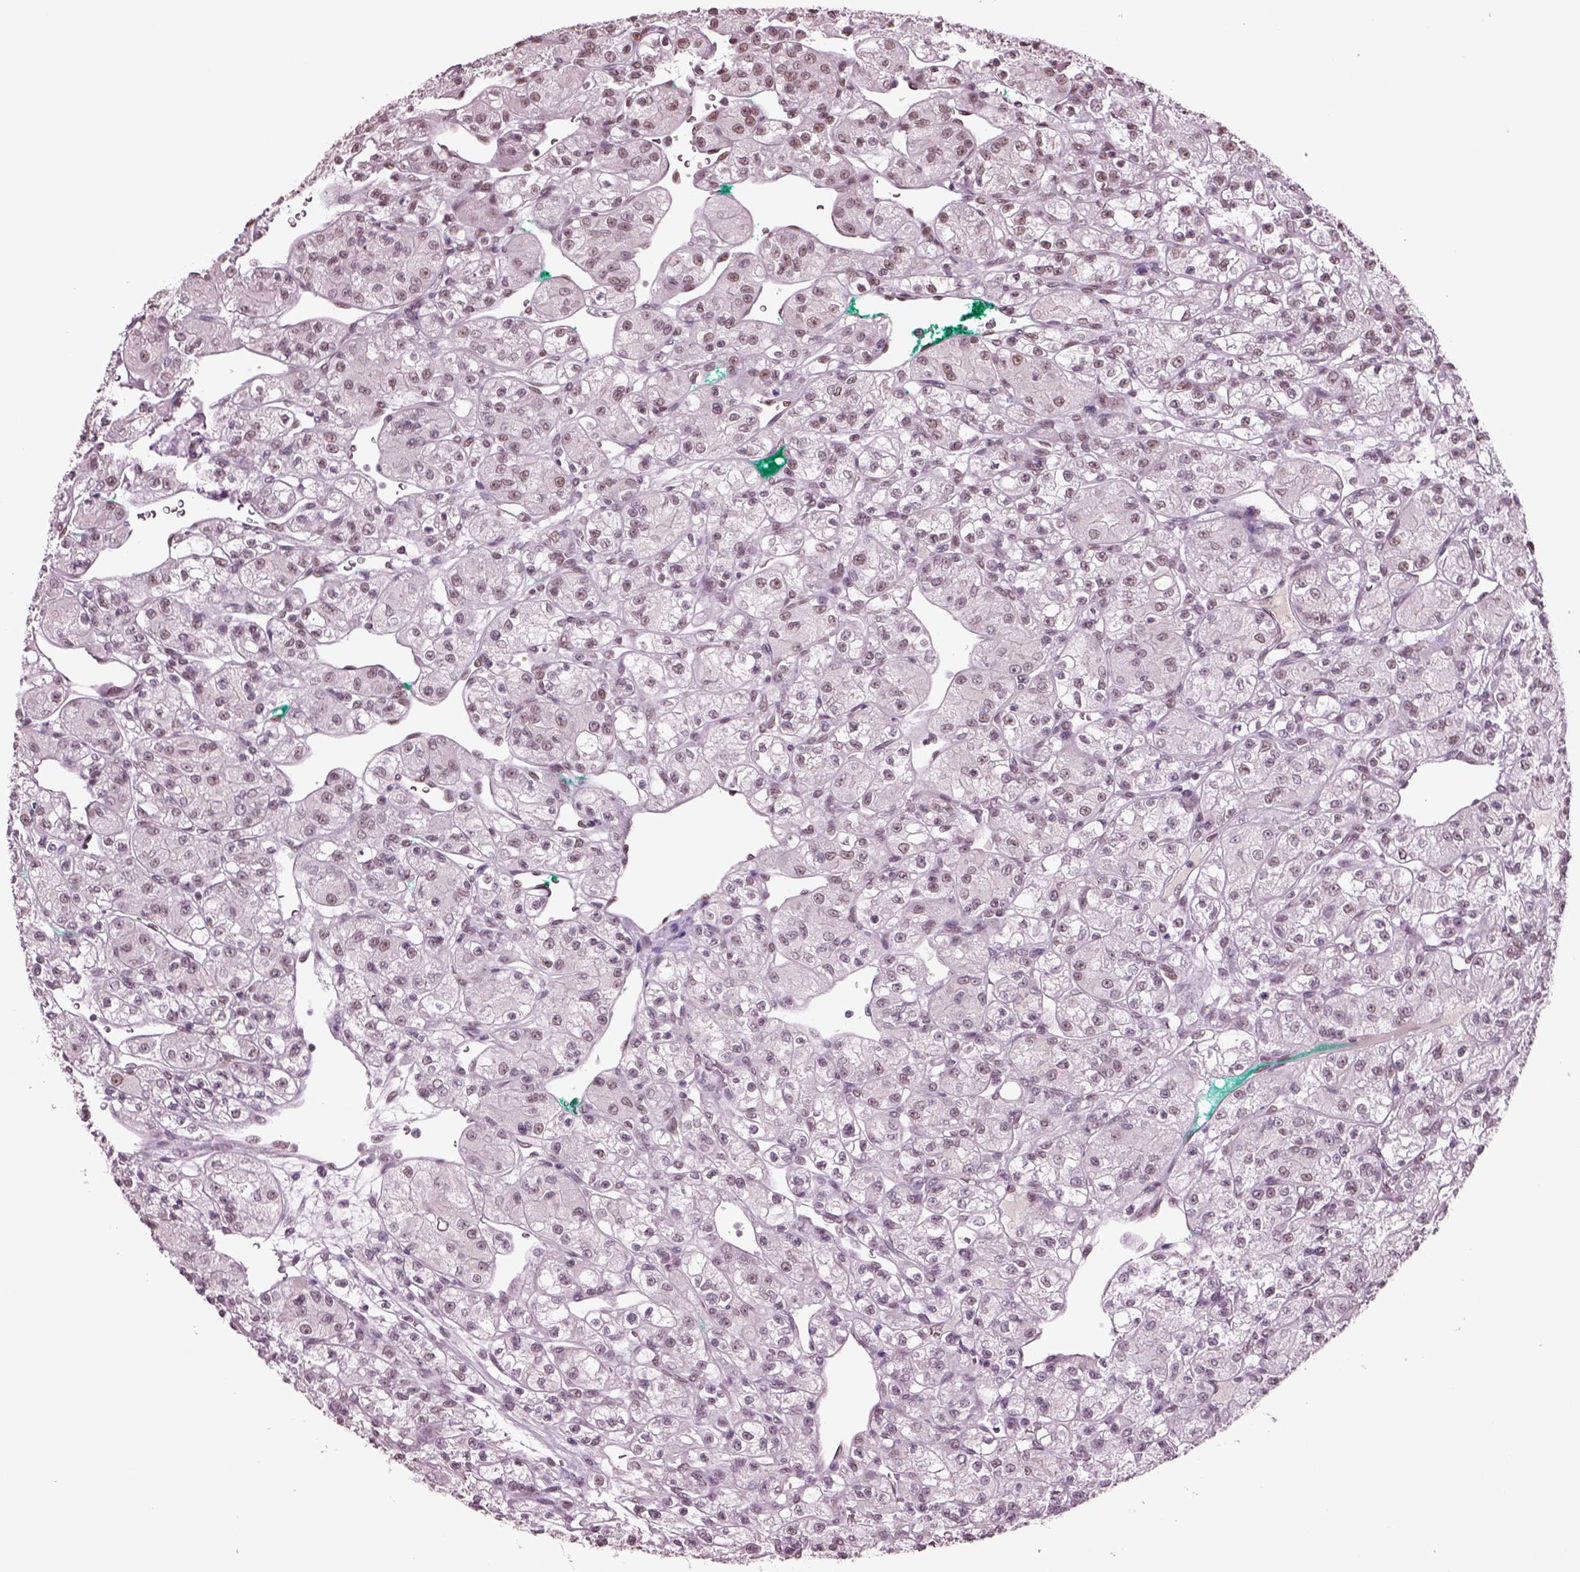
{"staining": {"intensity": "weak", "quantity": "<25%", "location": "nuclear"}, "tissue": "renal cancer", "cell_type": "Tumor cells", "image_type": "cancer", "snomed": [{"axis": "morphology", "description": "Adenocarcinoma, NOS"}, {"axis": "topography", "description": "Kidney"}], "caption": "The immunohistochemistry histopathology image has no significant staining in tumor cells of adenocarcinoma (renal) tissue.", "gene": "SEPHS1", "patient": {"sex": "female", "age": 70}}